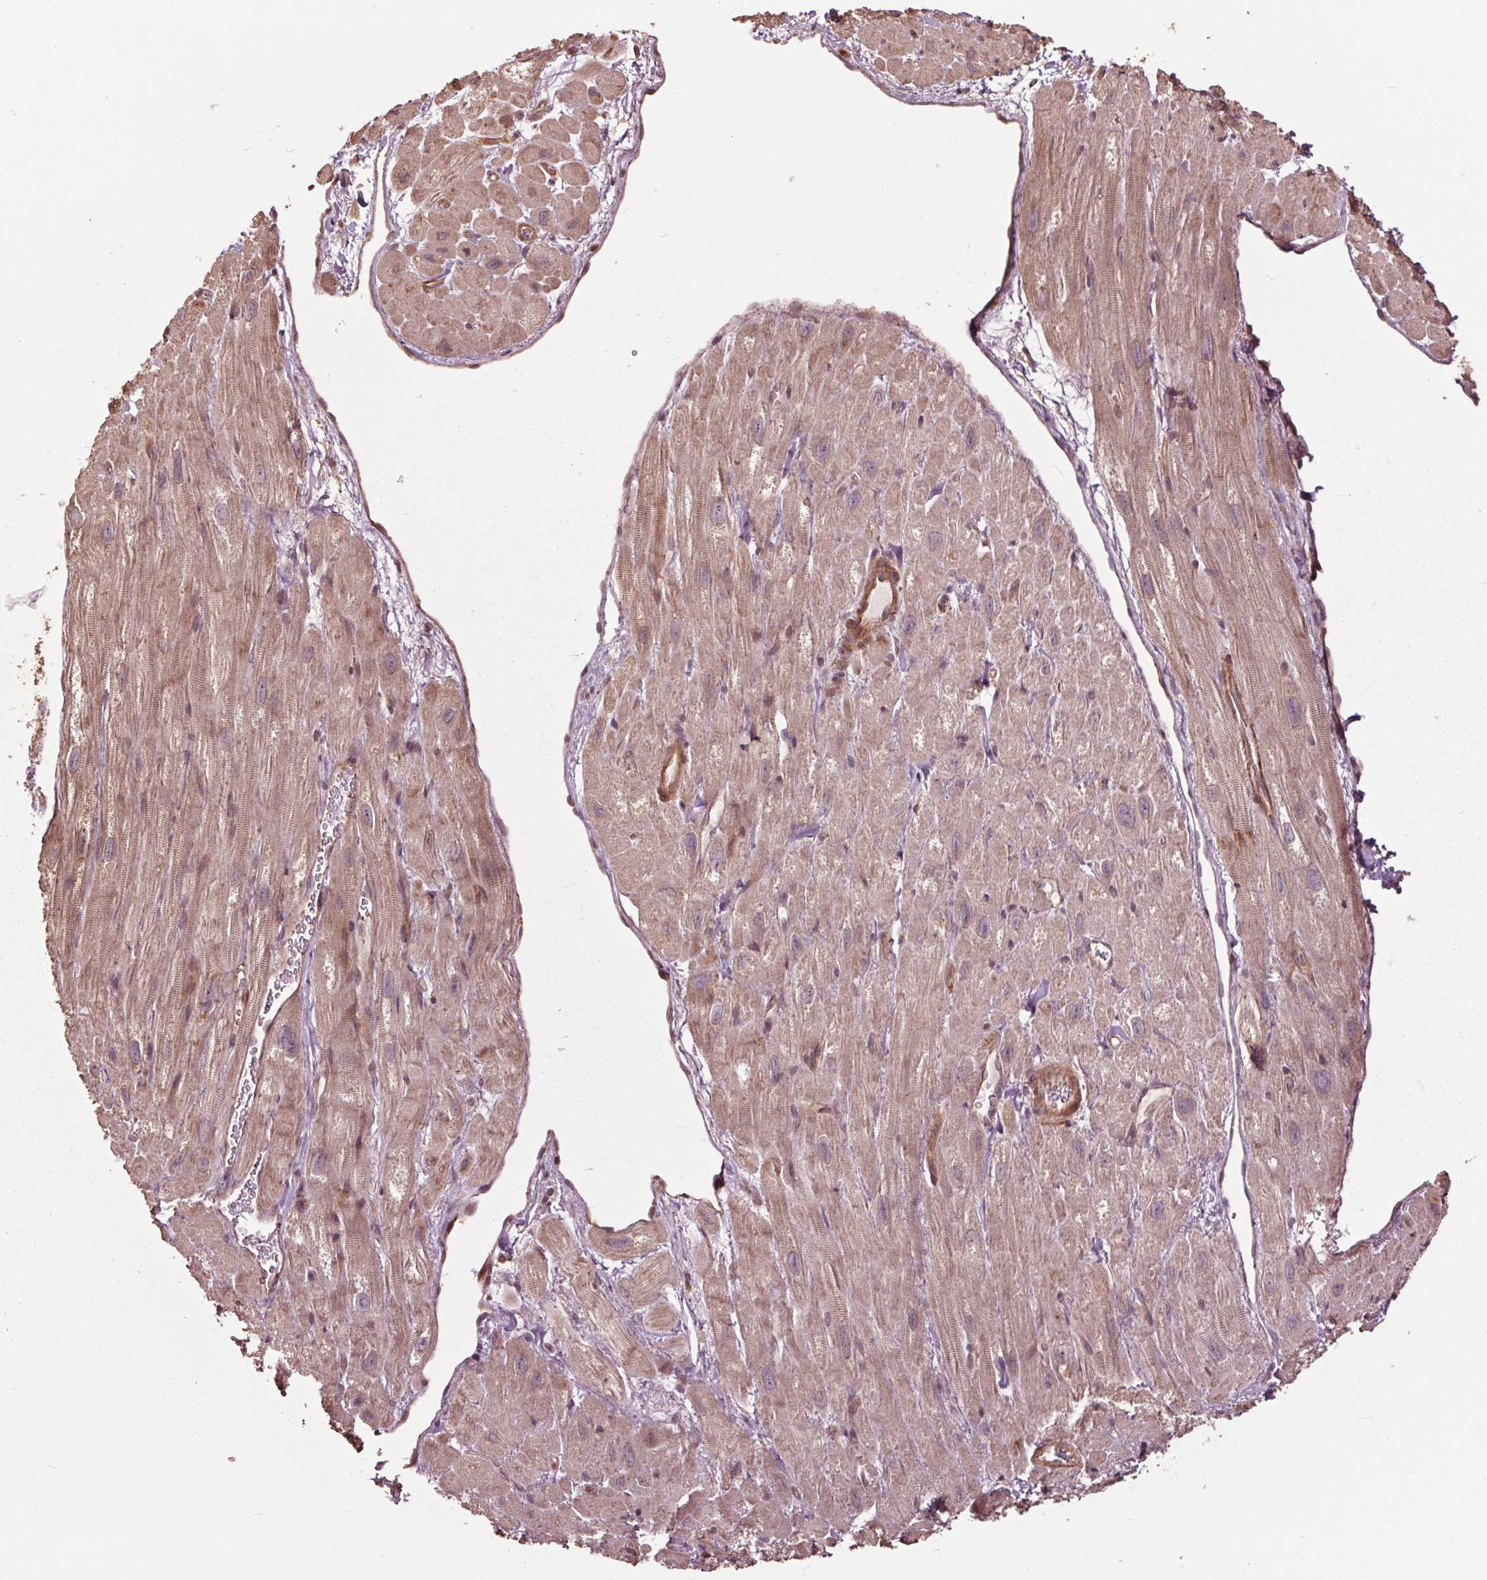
{"staining": {"intensity": "weak", "quantity": ">75%", "location": "cytoplasmic/membranous"}, "tissue": "heart muscle", "cell_type": "Cardiomyocytes", "image_type": "normal", "snomed": [{"axis": "morphology", "description": "Normal tissue, NOS"}, {"axis": "topography", "description": "Heart"}], "caption": "Protein analysis of unremarkable heart muscle reveals weak cytoplasmic/membranous expression in approximately >75% of cardiomyocytes.", "gene": "CEP95", "patient": {"sex": "female", "age": 62}}